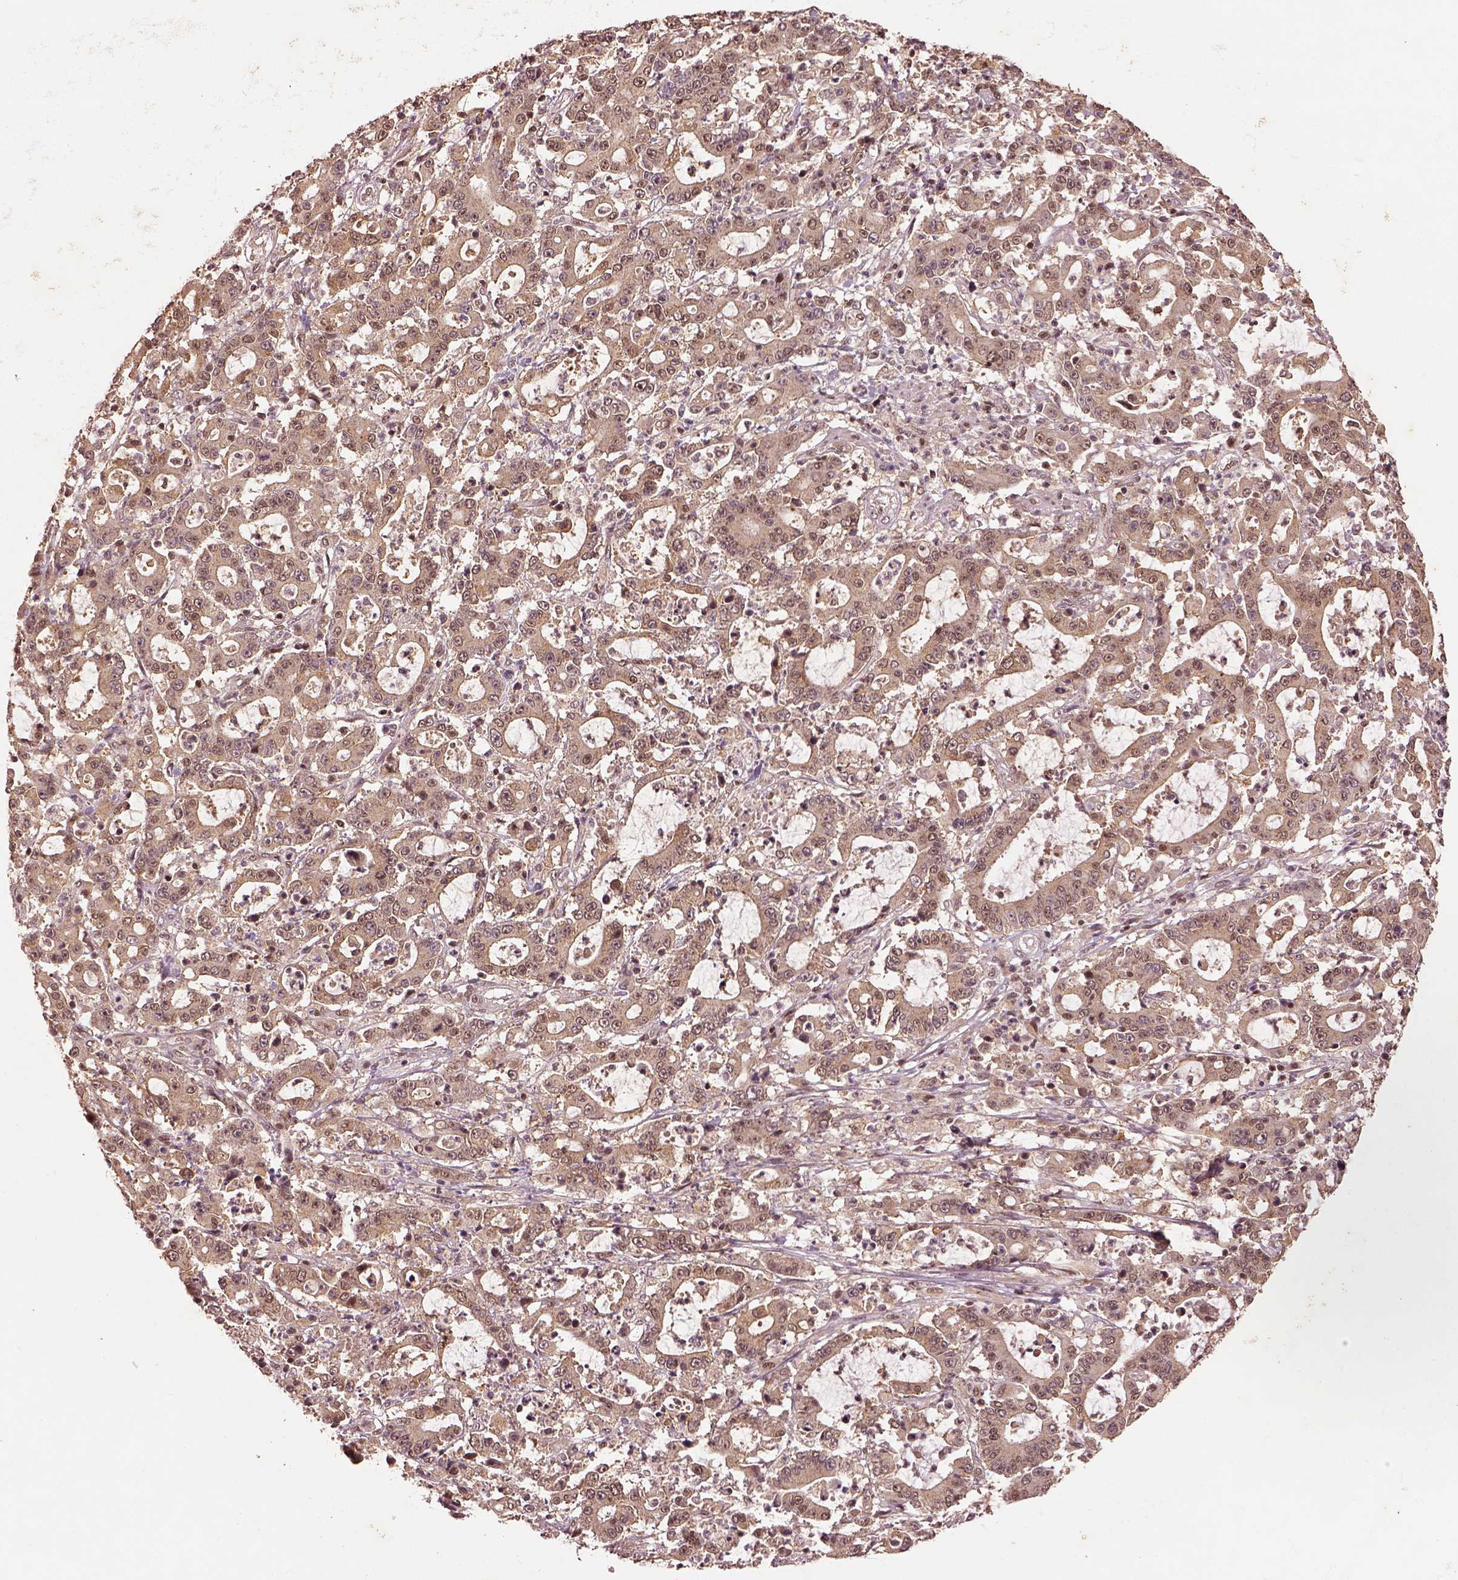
{"staining": {"intensity": "weak", "quantity": ">75%", "location": "nuclear"}, "tissue": "stomach cancer", "cell_type": "Tumor cells", "image_type": "cancer", "snomed": [{"axis": "morphology", "description": "Adenocarcinoma, NOS"}, {"axis": "topography", "description": "Stomach, upper"}], "caption": "Protein expression analysis of human stomach cancer reveals weak nuclear expression in approximately >75% of tumor cells. (DAB (3,3'-diaminobenzidine) IHC with brightfield microscopy, high magnification).", "gene": "BRD9", "patient": {"sex": "male", "age": 68}}